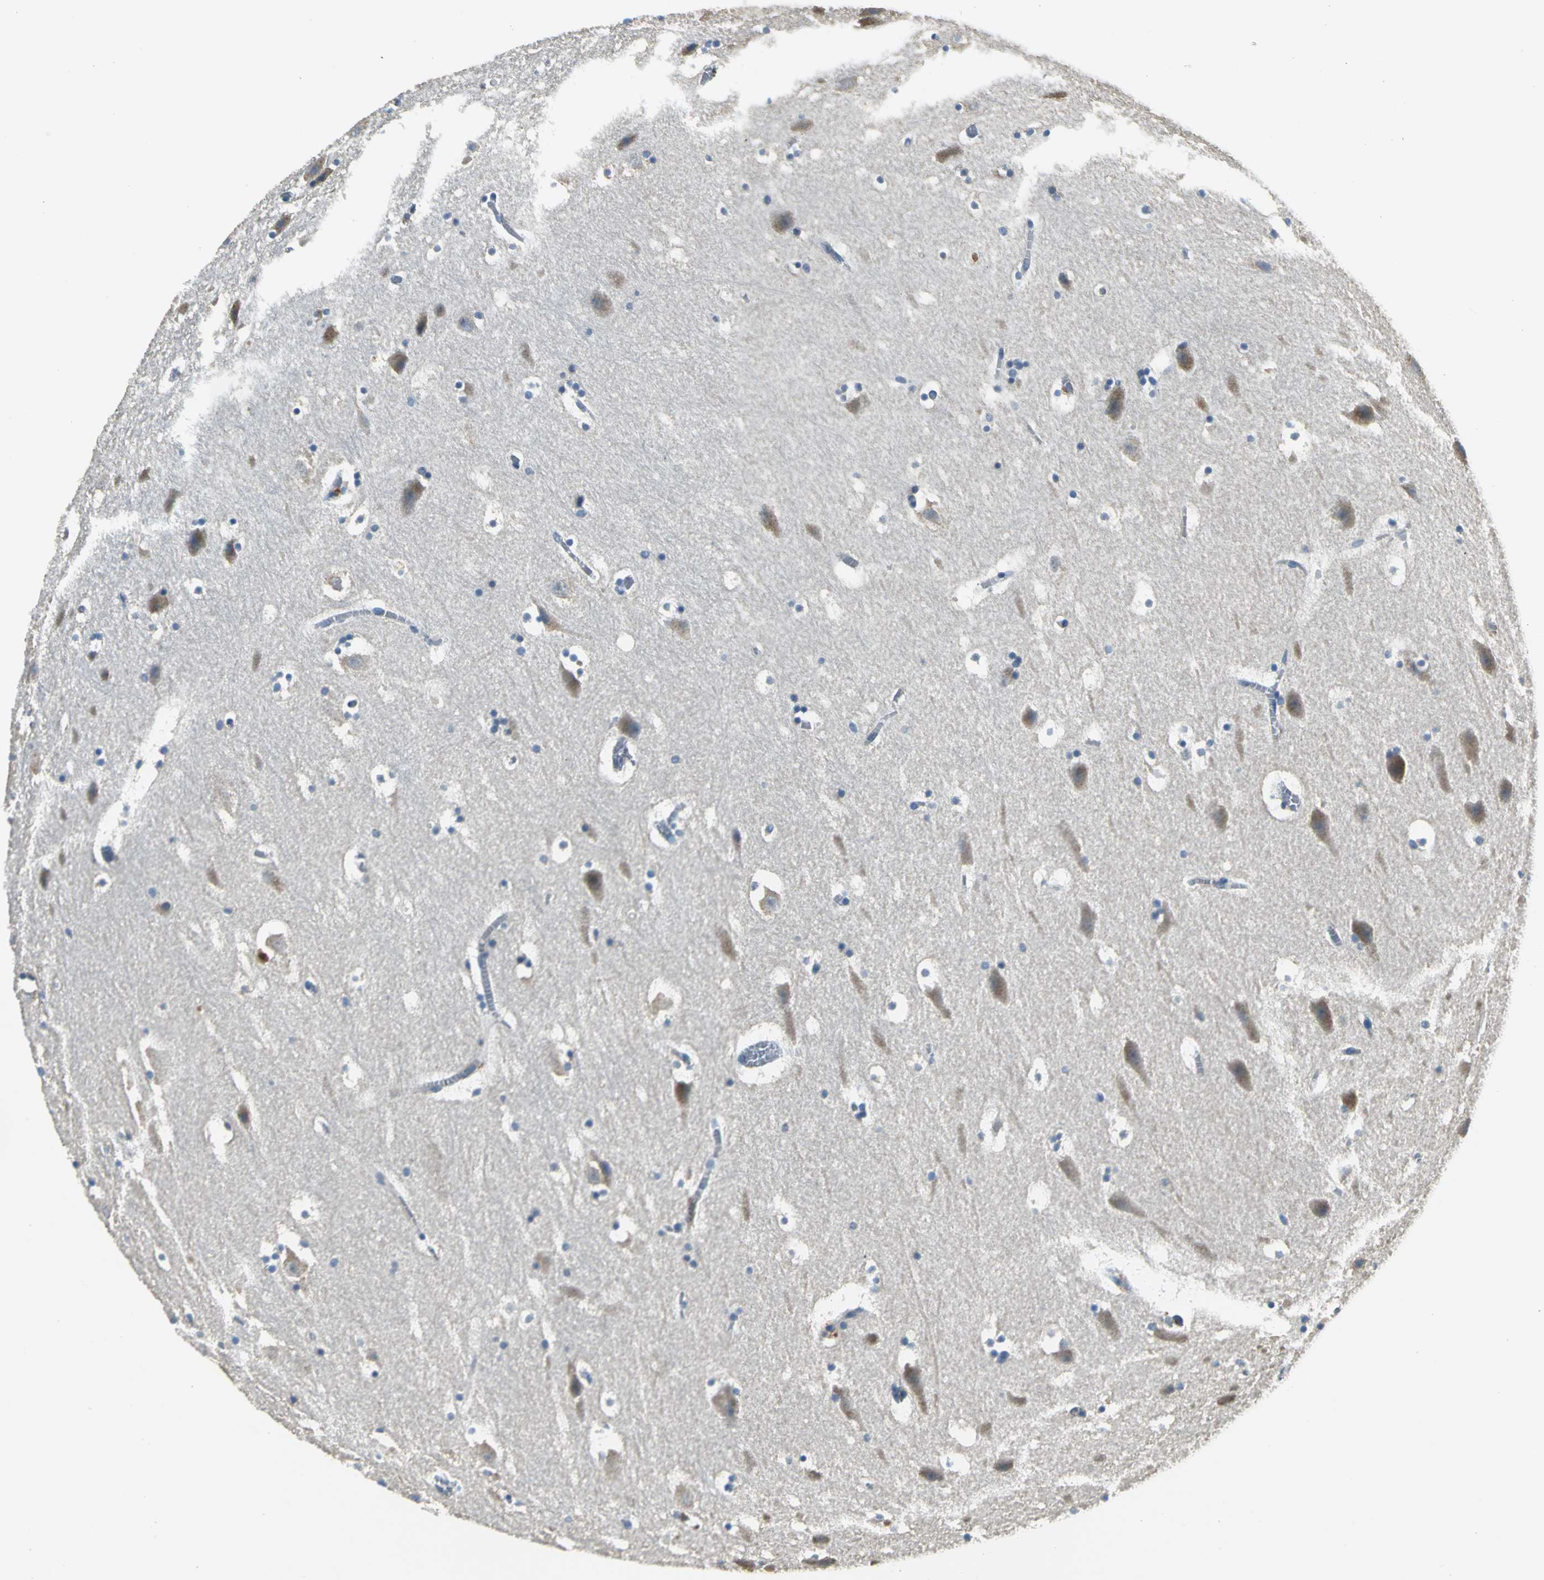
{"staining": {"intensity": "negative", "quantity": "none", "location": "none"}, "tissue": "hippocampus", "cell_type": "Glial cells", "image_type": "normal", "snomed": [{"axis": "morphology", "description": "Normal tissue, NOS"}, {"axis": "topography", "description": "Hippocampus"}], "caption": "Immunohistochemistry (IHC) micrograph of normal human hippocampus stained for a protein (brown), which displays no positivity in glial cells.", "gene": "SLC16A7", "patient": {"sex": "male", "age": 45}}